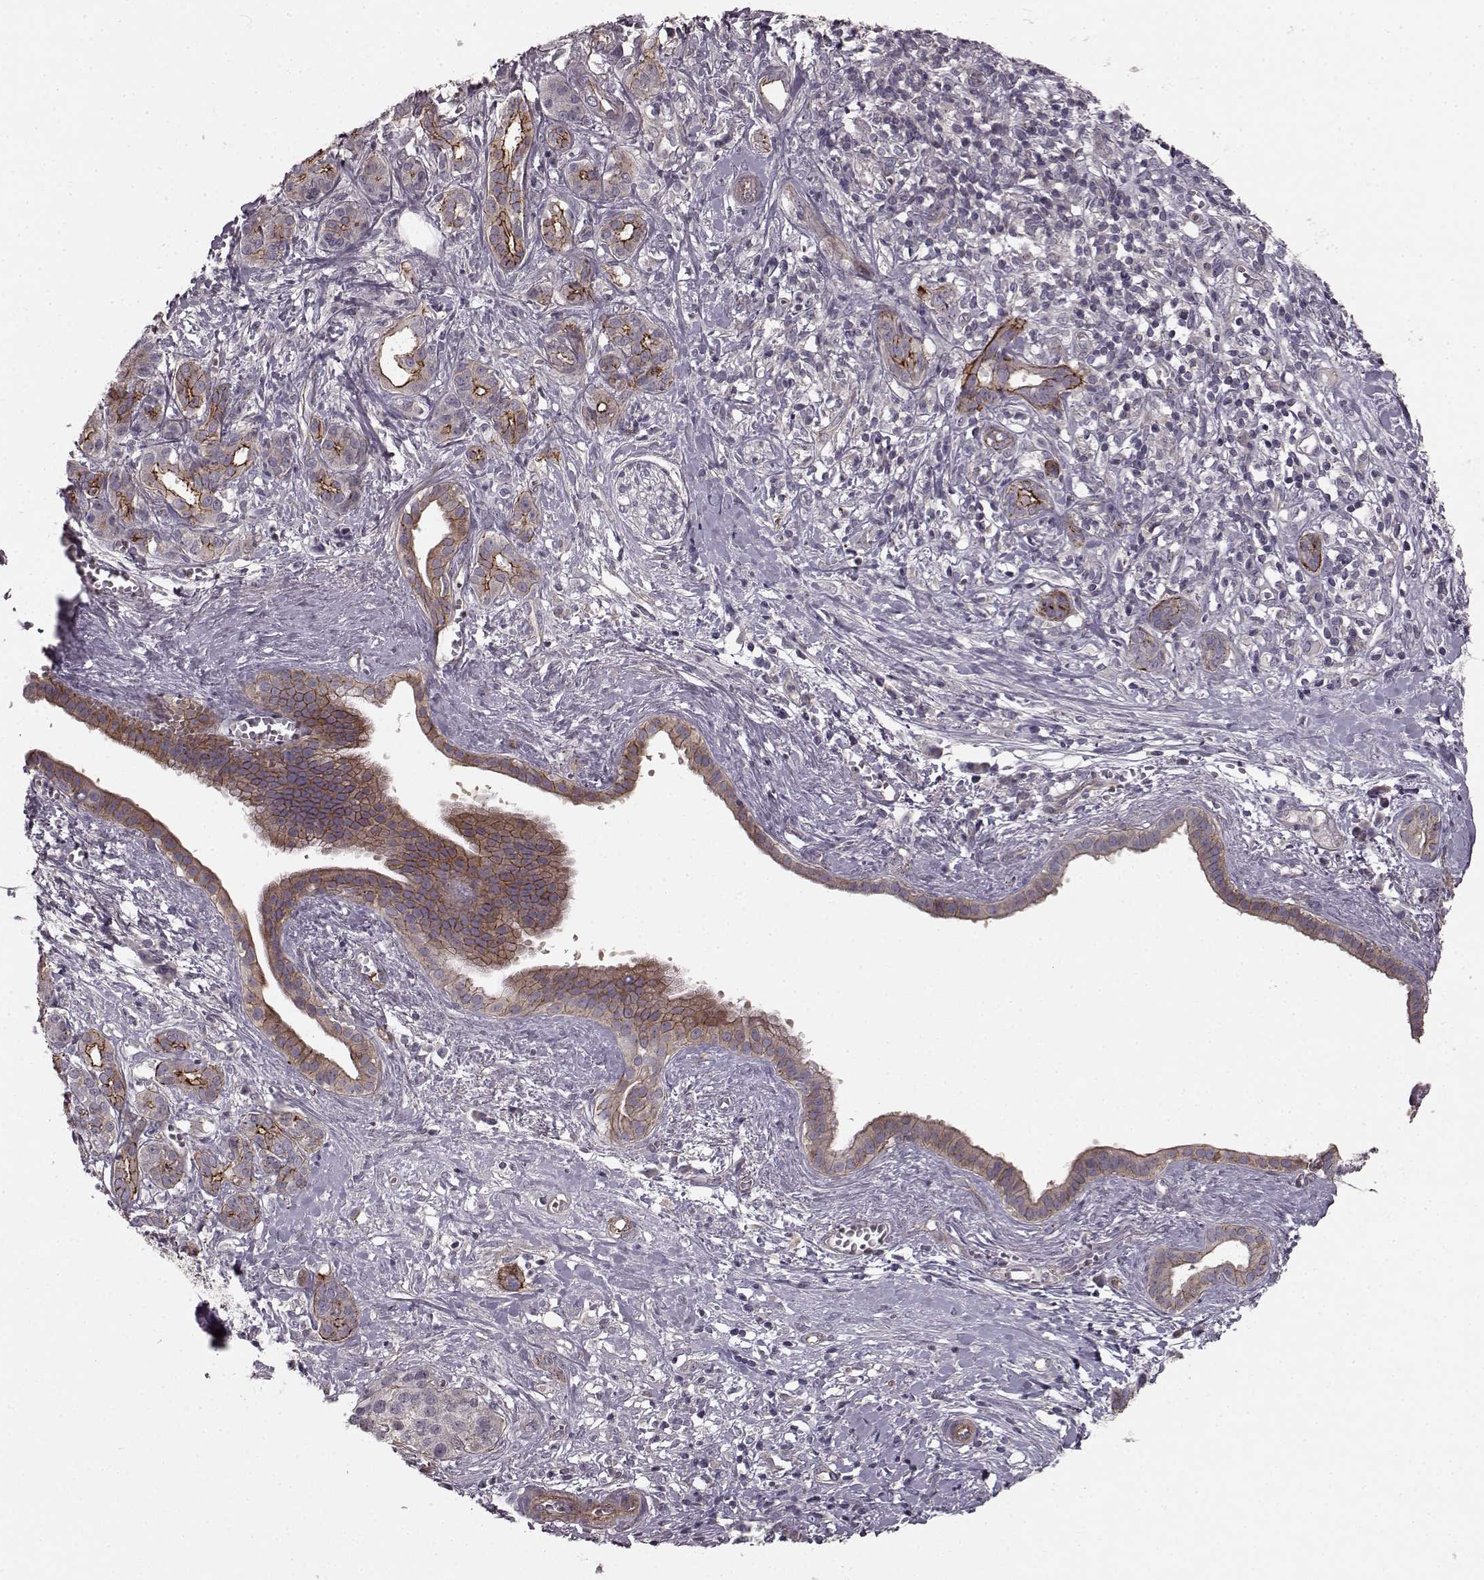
{"staining": {"intensity": "moderate", "quantity": "25%-75%", "location": "cytoplasmic/membranous"}, "tissue": "pancreatic cancer", "cell_type": "Tumor cells", "image_type": "cancer", "snomed": [{"axis": "morphology", "description": "Adenocarcinoma, NOS"}, {"axis": "topography", "description": "Pancreas"}], "caption": "Immunohistochemistry (DAB) staining of pancreatic cancer displays moderate cytoplasmic/membranous protein positivity in about 25%-75% of tumor cells.", "gene": "SLC22A18", "patient": {"sex": "male", "age": 61}}